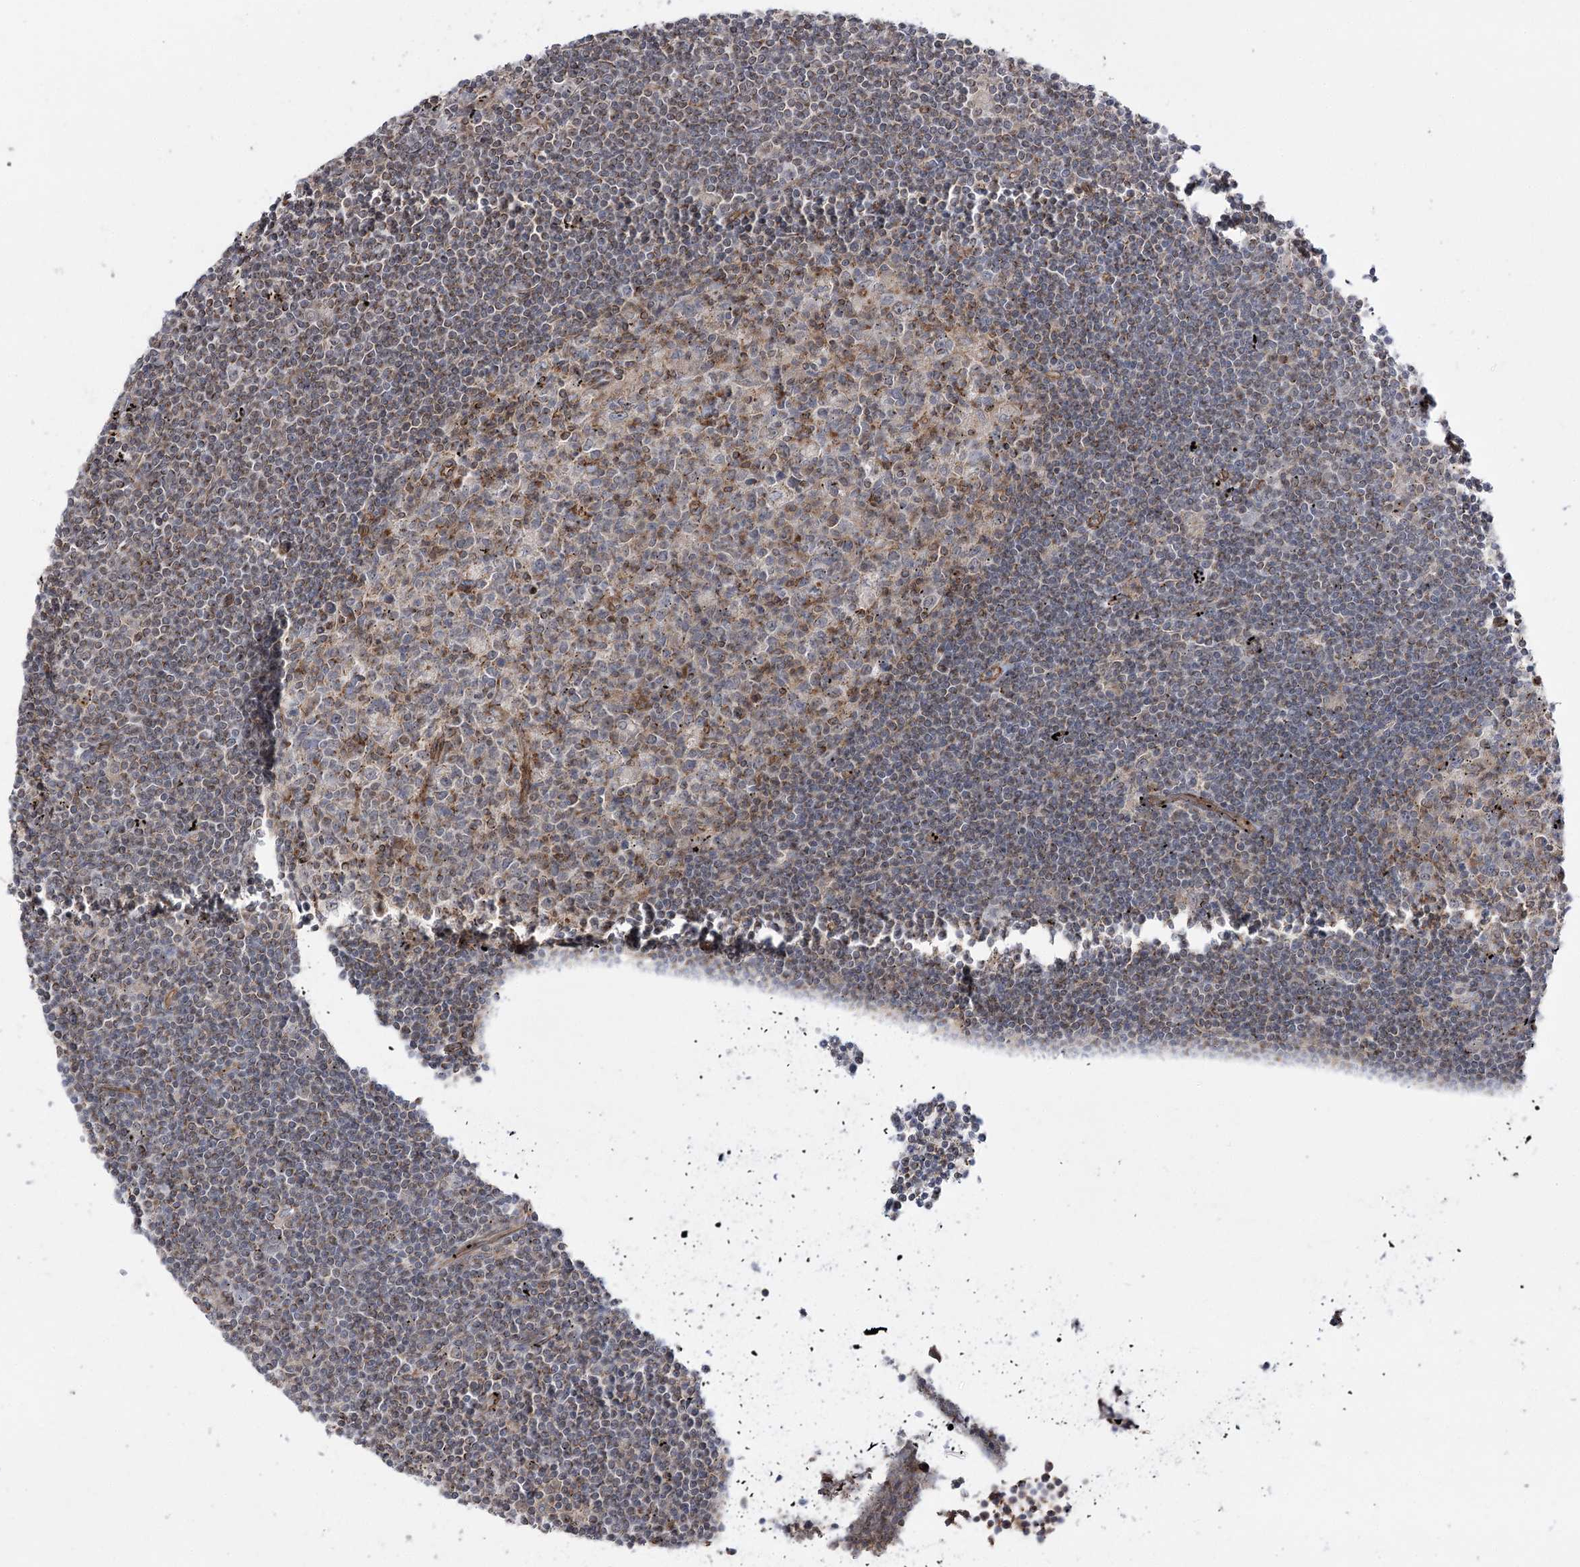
{"staining": {"intensity": "negative", "quantity": "none", "location": "none"}, "tissue": "lymphoma", "cell_type": "Tumor cells", "image_type": "cancer", "snomed": [{"axis": "morphology", "description": "Malignant lymphoma, non-Hodgkin's type, Low grade"}, {"axis": "topography", "description": "Spleen"}], "caption": "The photomicrograph demonstrates no significant positivity in tumor cells of malignant lymphoma, non-Hodgkin's type (low-grade). (Immunohistochemistry, brightfield microscopy, high magnification).", "gene": "SH3BP5L", "patient": {"sex": "male", "age": 76}}